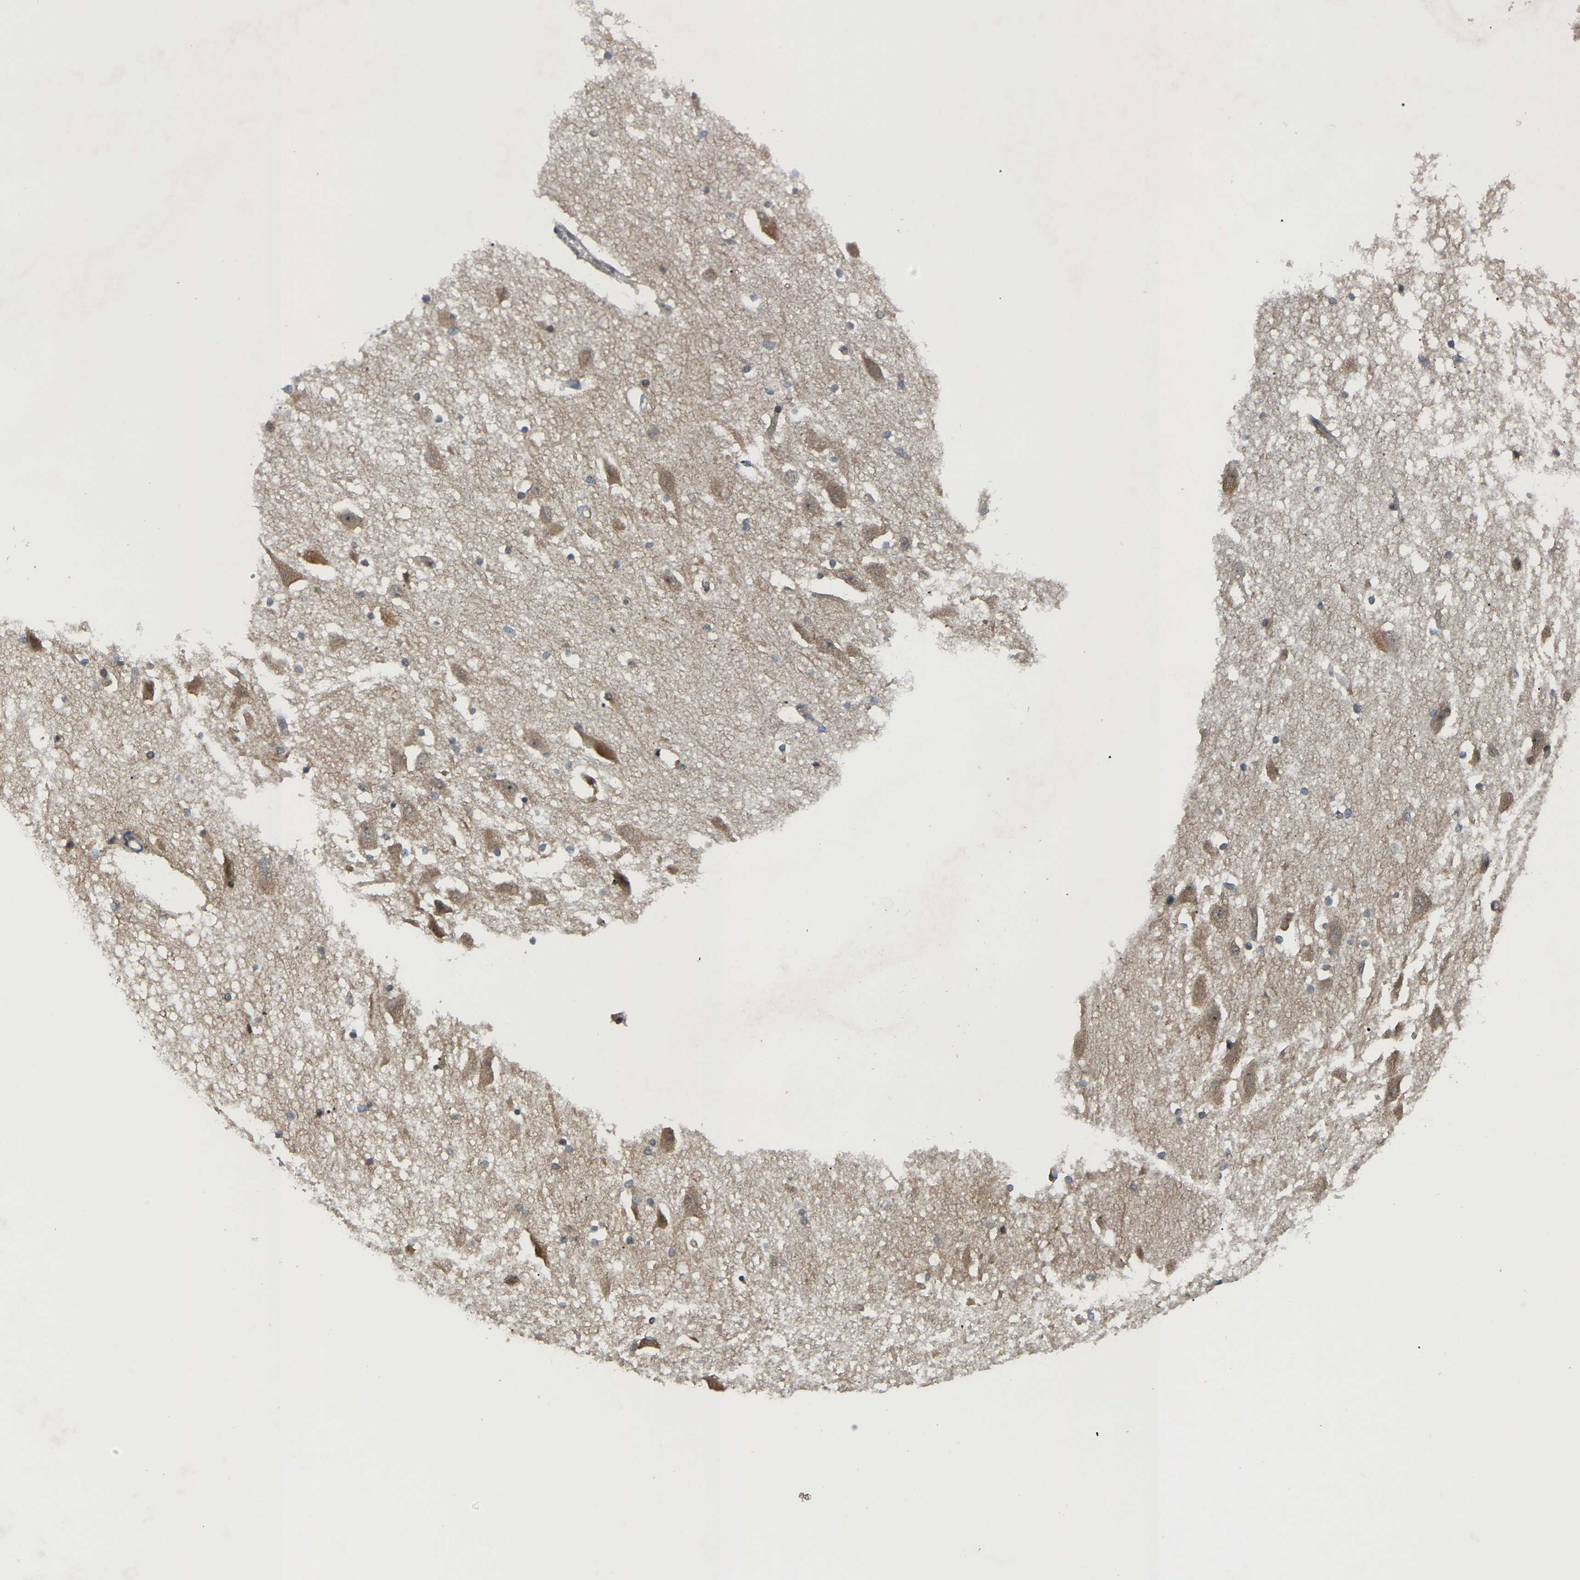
{"staining": {"intensity": "moderate", "quantity": "25%-75%", "location": "cytoplasmic/membranous"}, "tissue": "hippocampus", "cell_type": "Glial cells", "image_type": "normal", "snomed": [{"axis": "morphology", "description": "Normal tissue, NOS"}, {"axis": "topography", "description": "Hippocampus"}], "caption": "Glial cells show medium levels of moderate cytoplasmic/membranous expression in about 25%-75% of cells in unremarkable hippocampus.", "gene": "CROT", "patient": {"sex": "female", "age": 19}}